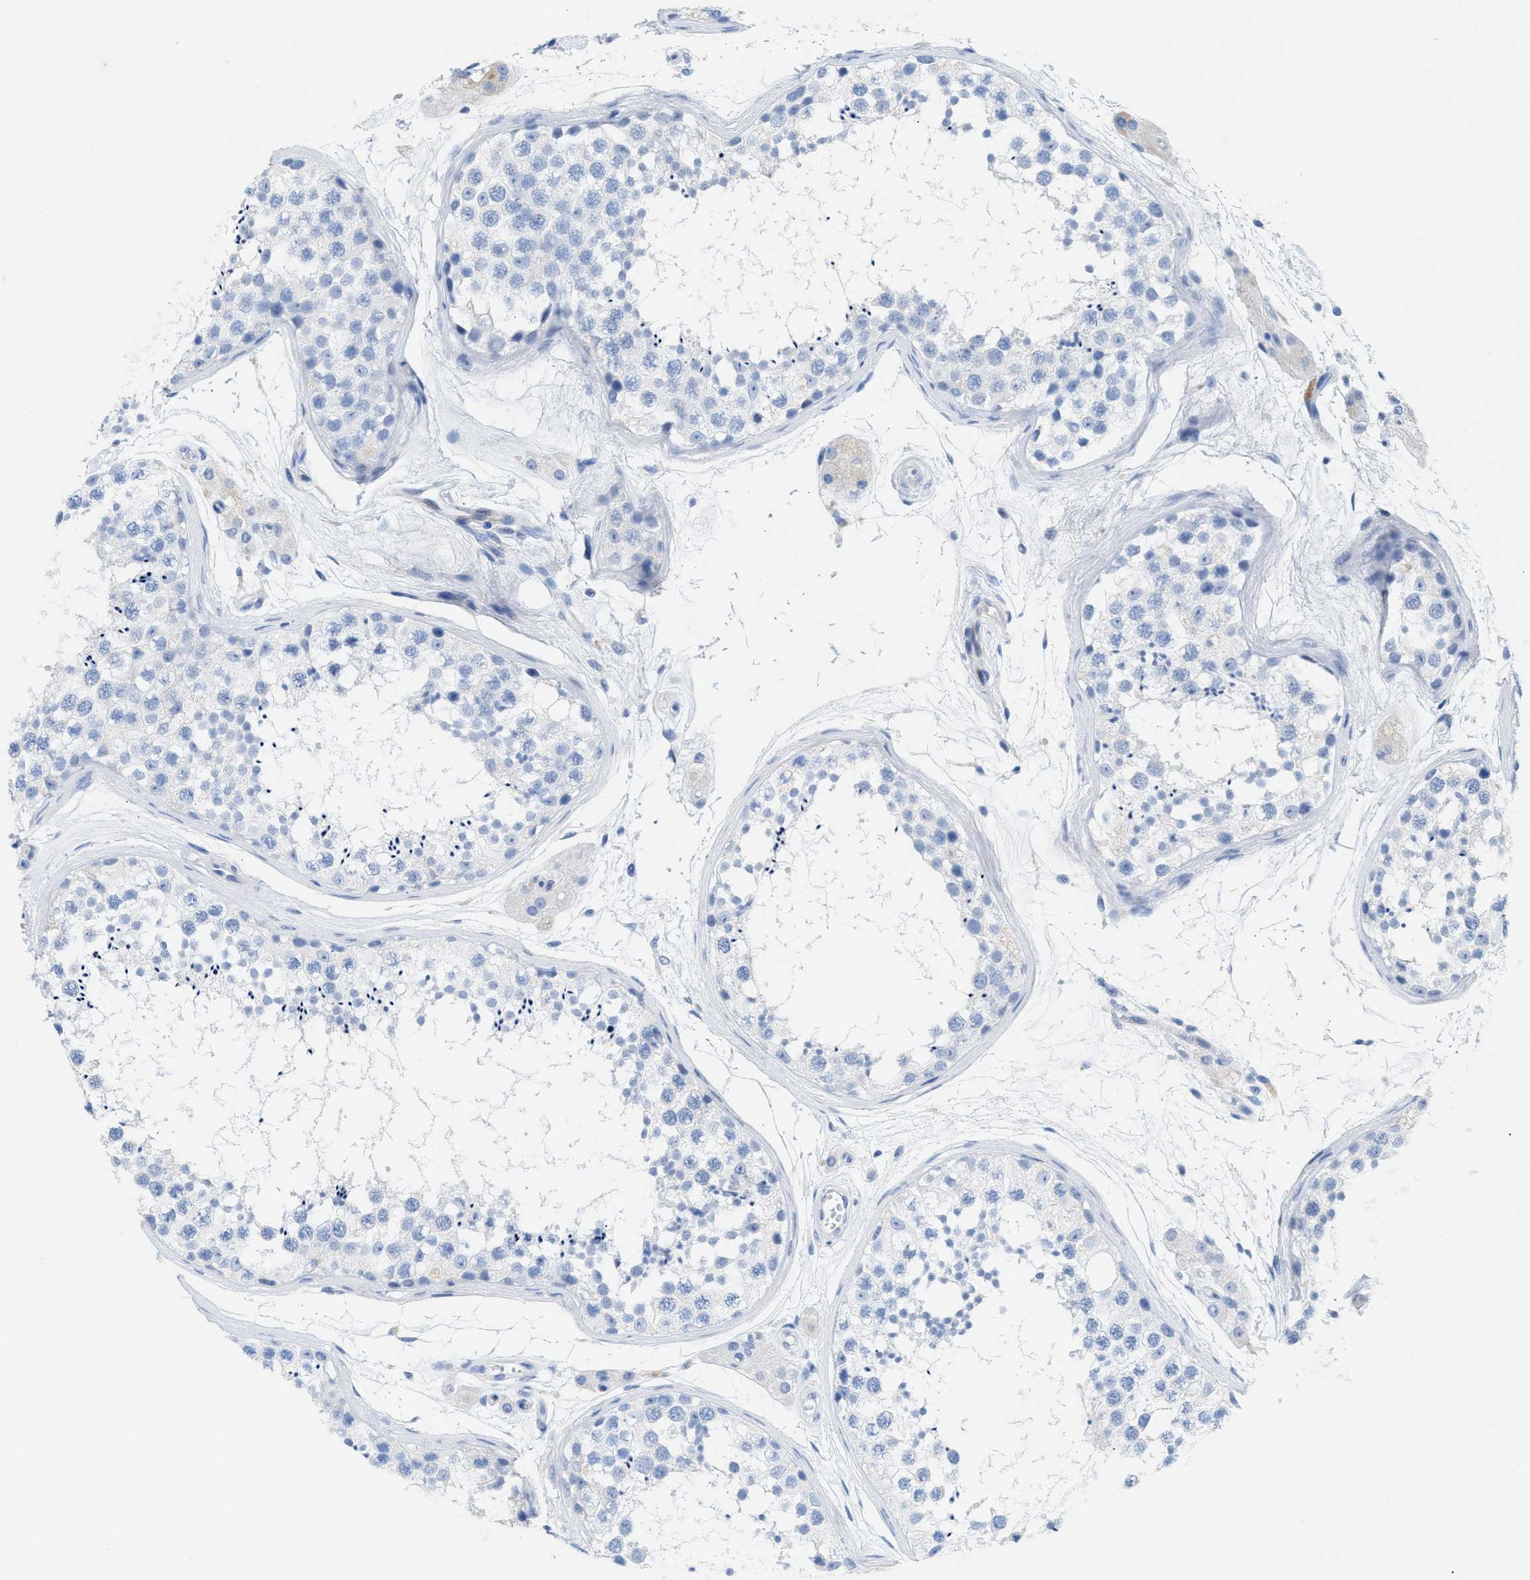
{"staining": {"intensity": "negative", "quantity": "none", "location": "none"}, "tissue": "testis", "cell_type": "Cells in seminiferous ducts", "image_type": "normal", "snomed": [{"axis": "morphology", "description": "Normal tissue, NOS"}, {"axis": "topography", "description": "Testis"}], "caption": "Immunohistochemistry image of benign testis: human testis stained with DAB (3,3'-diaminobenzidine) displays no significant protein staining in cells in seminiferous ducts. (DAB (3,3'-diaminobenzidine) immunohistochemistry visualized using brightfield microscopy, high magnification).", "gene": "ANKFN1", "patient": {"sex": "male", "age": 56}}